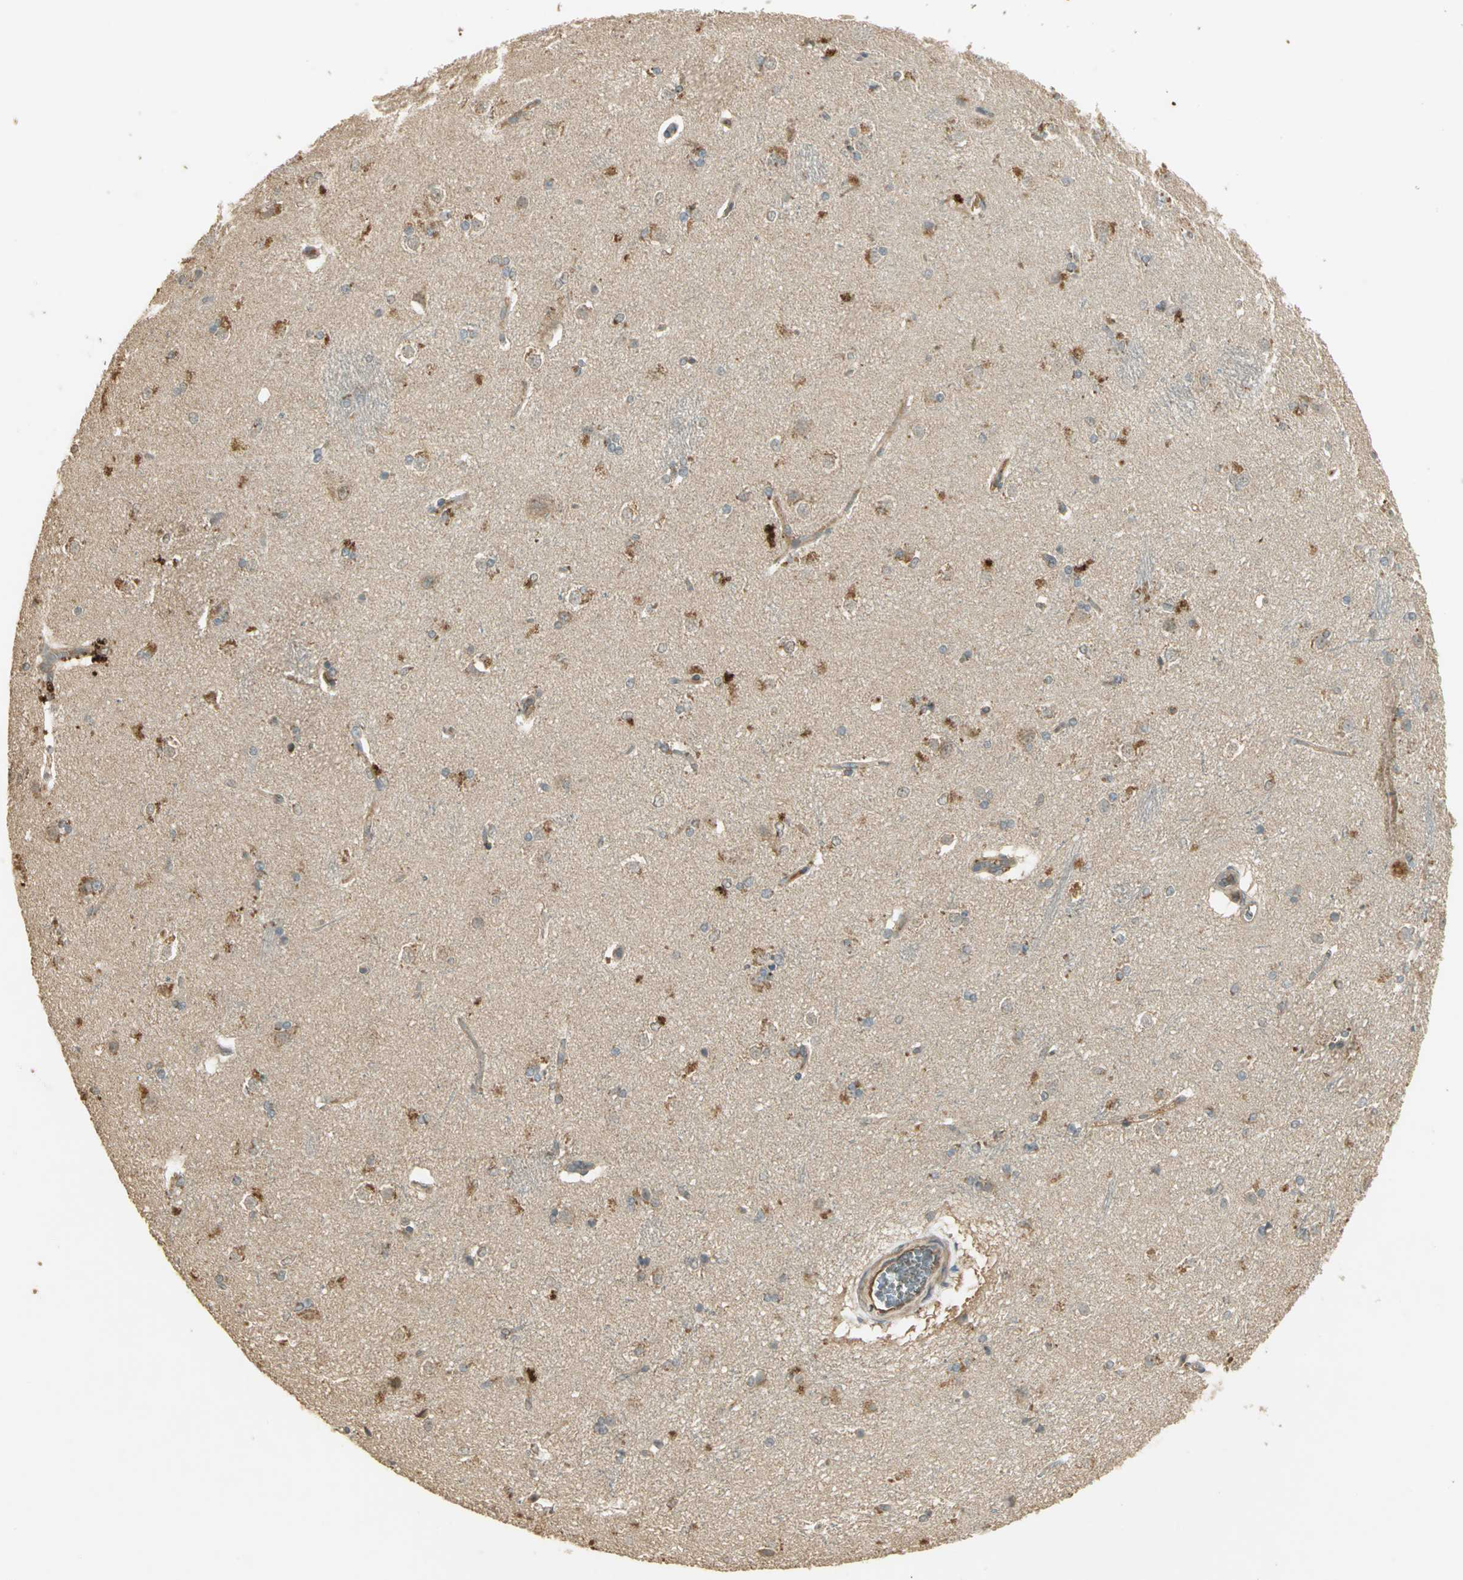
{"staining": {"intensity": "moderate", "quantity": "<25%", "location": "cytoplasmic/membranous"}, "tissue": "caudate", "cell_type": "Glial cells", "image_type": "normal", "snomed": [{"axis": "morphology", "description": "Normal tissue, NOS"}, {"axis": "topography", "description": "Lateral ventricle wall"}], "caption": "A brown stain labels moderate cytoplasmic/membranous expression of a protein in glial cells of normal caudate.", "gene": "KEAP1", "patient": {"sex": "female", "age": 19}}